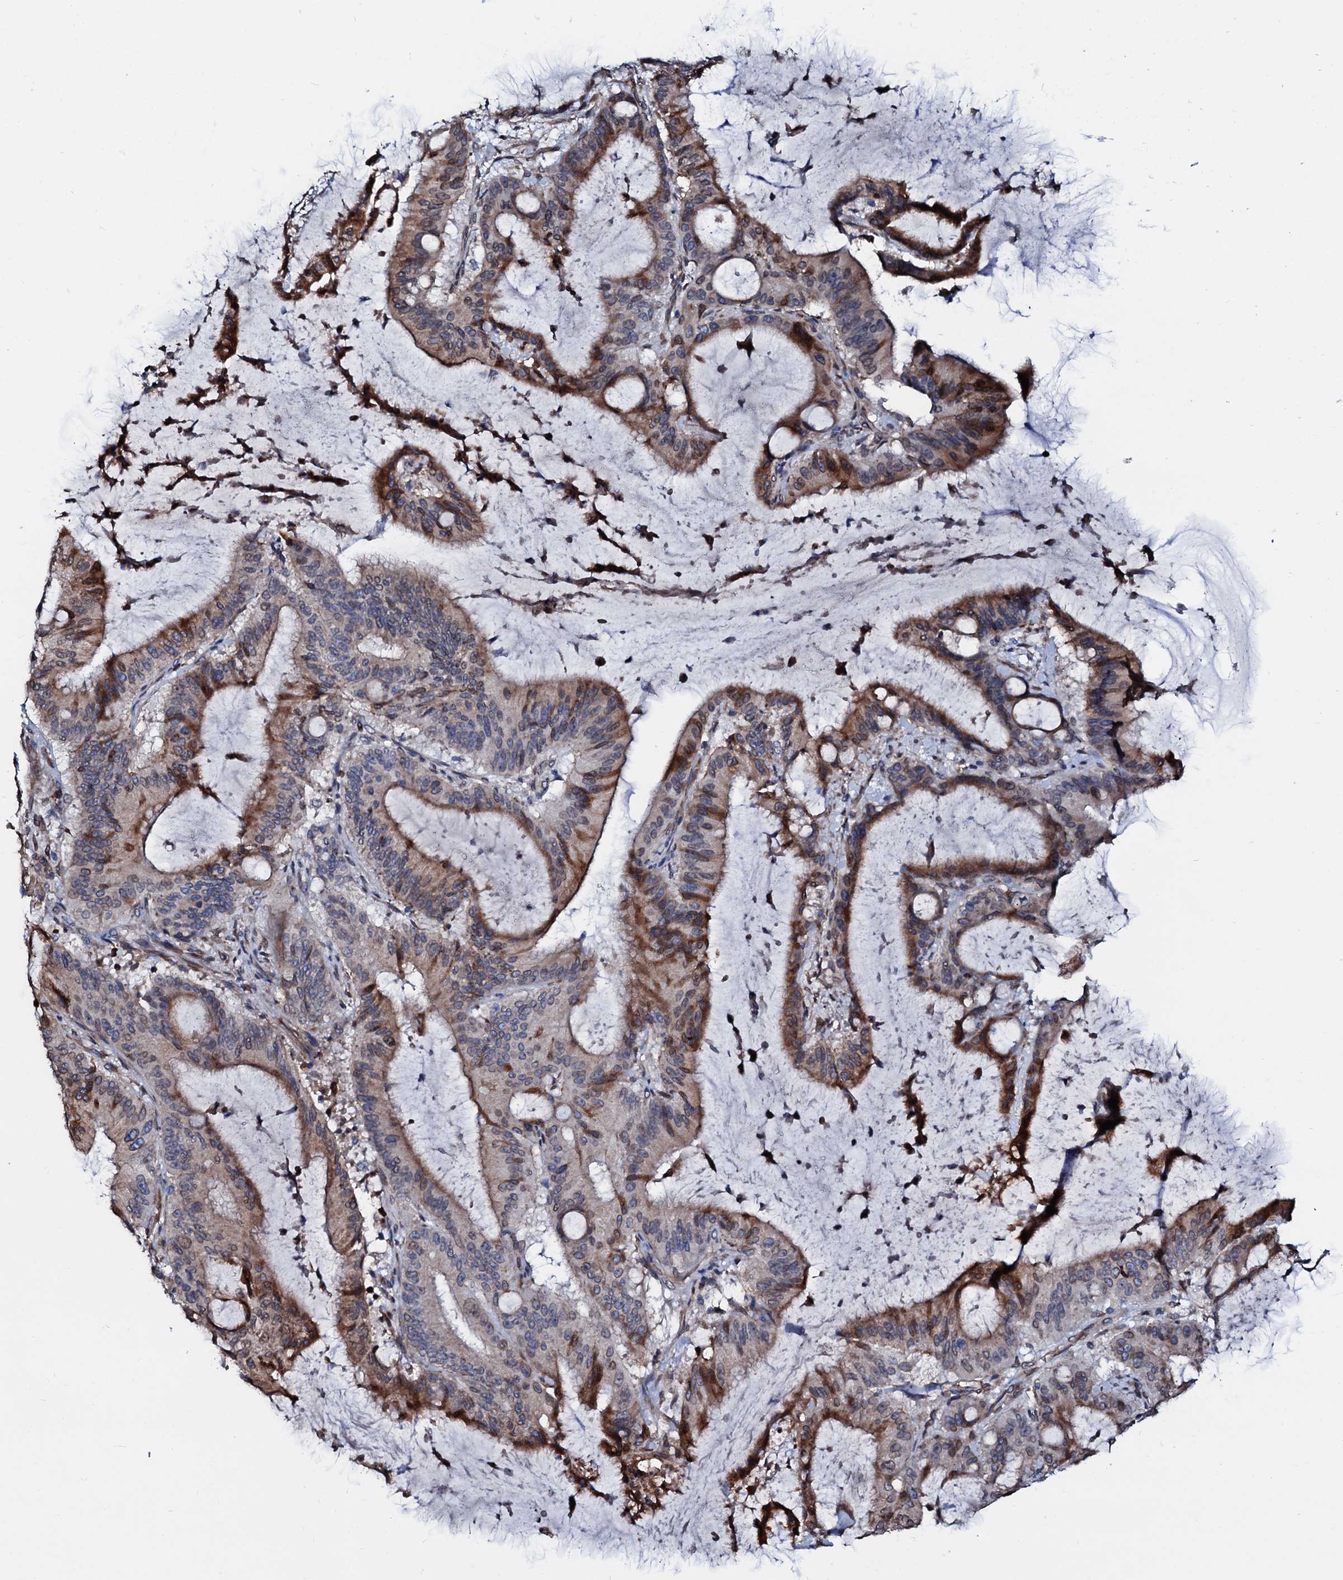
{"staining": {"intensity": "moderate", "quantity": "<25%", "location": "cytoplasmic/membranous"}, "tissue": "liver cancer", "cell_type": "Tumor cells", "image_type": "cancer", "snomed": [{"axis": "morphology", "description": "Normal tissue, NOS"}, {"axis": "morphology", "description": "Cholangiocarcinoma"}, {"axis": "topography", "description": "Liver"}, {"axis": "topography", "description": "Peripheral nerve tissue"}], "caption": "The photomicrograph shows a brown stain indicating the presence of a protein in the cytoplasmic/membranous of tumor cells in liver cholangiocarcinoma. Using DAB (3,3'-diaminobenzidine) (brown) and hematoxylin (blue) stains, captured at high magnification using brightfield microscopy.", "gene": "NRP2", "patient": {"sex": "female", "age": 73}}